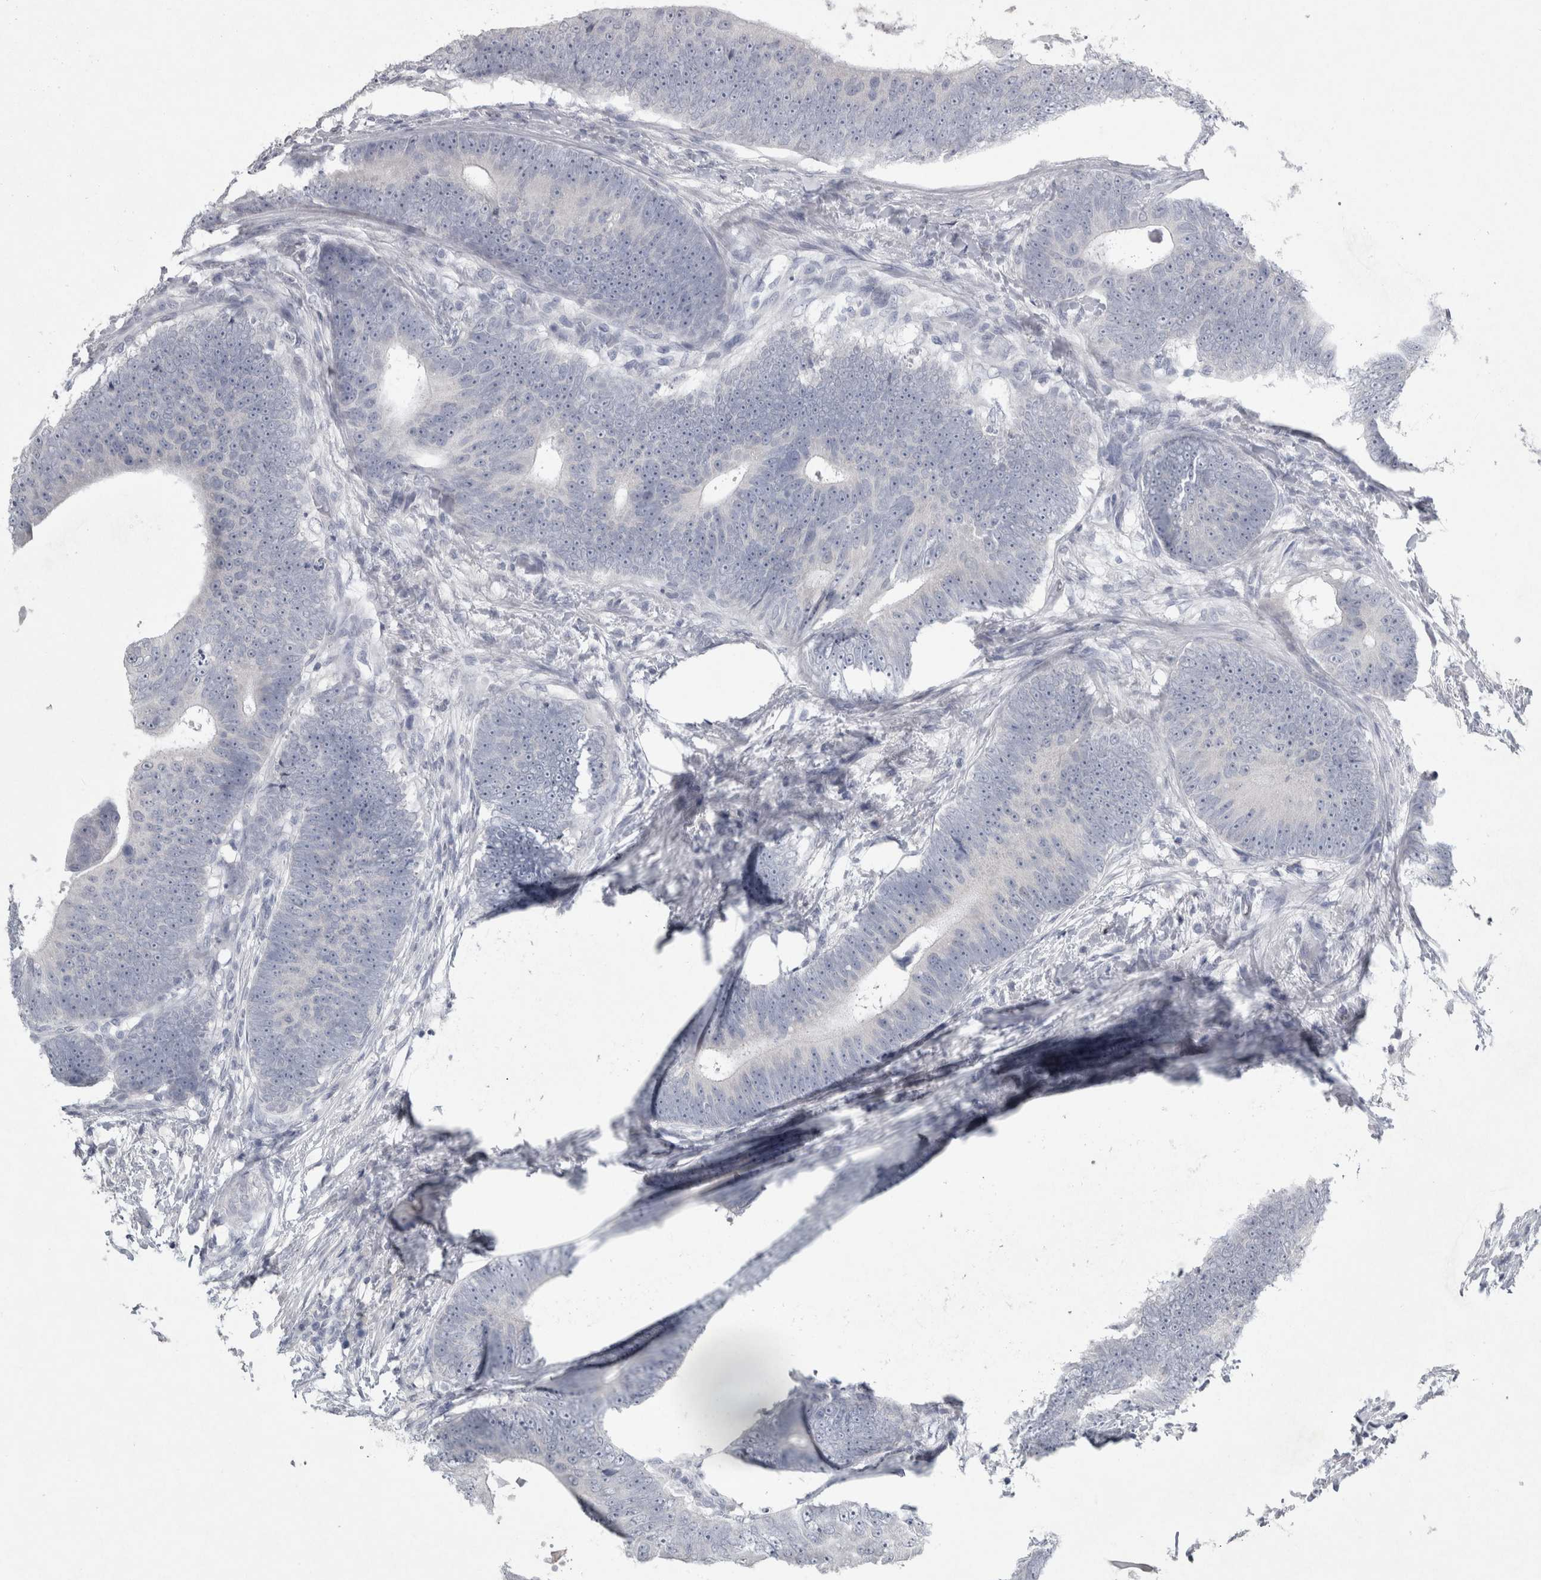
{"staining": {"intensity": "negative", "quantity": "none", "location": "none"}, "tissue": "colorectal cancer", "cell_type": "Tumor cells", "image_type": "cancer", "snomed": [{"axis": "morphology", "description": "Adenocarcinoma, NOS"}, {"axis": "topography", "description": "Colon"}], "caption": "A photomicrograph of human colorectal cancer is negative for staining in tumor cells.", "gene": "PDX1", "patient": {"sex": "male", "age": 56}}